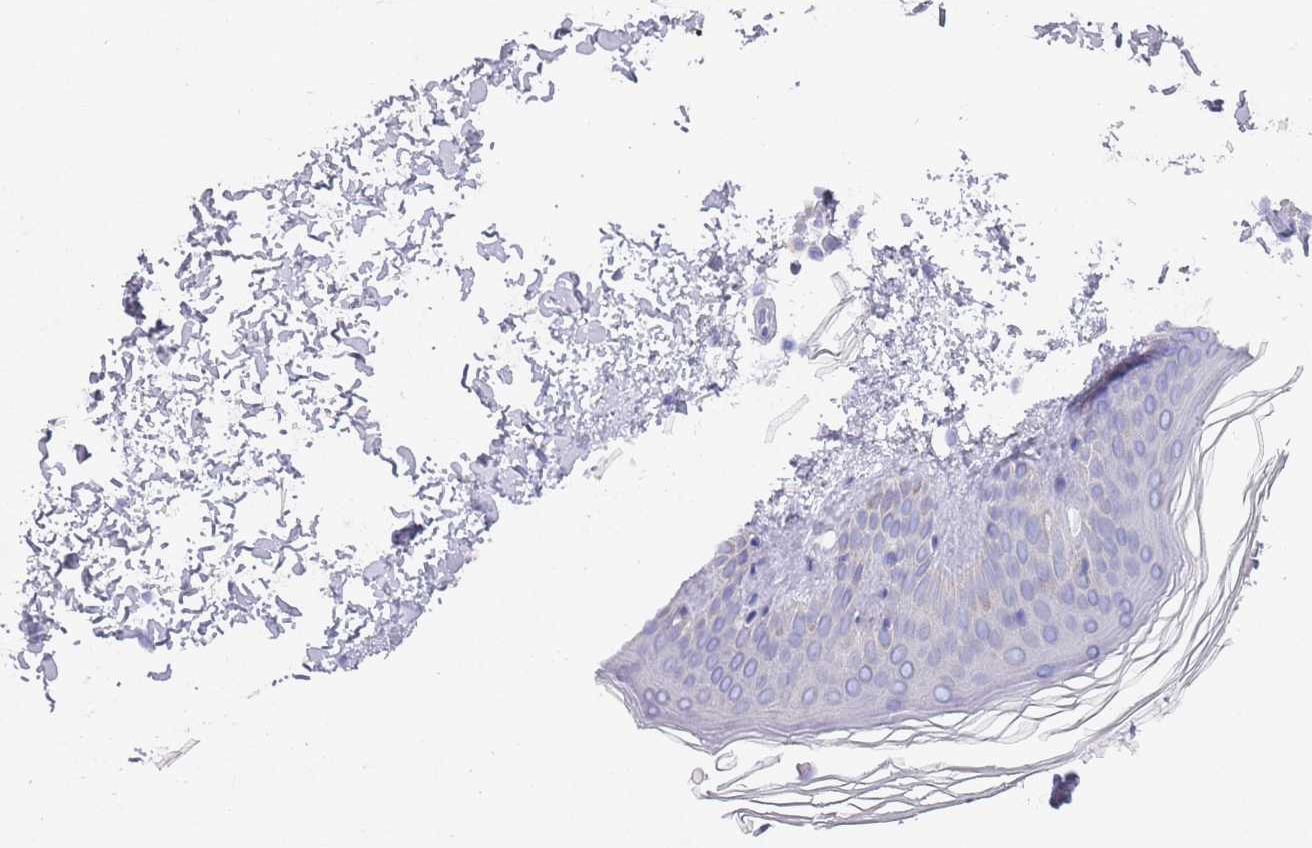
{"staining": {"intensity": "negative", "quantity": "none", "location": "none"}, "tissue": "skin", "cell_type": "Fibroblasts", "image_type": "normal", "snomed": [{"axis": "morphology", "description": "Normal tissue, NOS"}, {"axis": "topography", "description": "Skin"}], "caption": "The immunohistochemistry (IHC) histopathology image has no significant expression in fibroblasts of skin.", "gene": "PRAC1", "patient": {"sex": "female", "age": 27}}